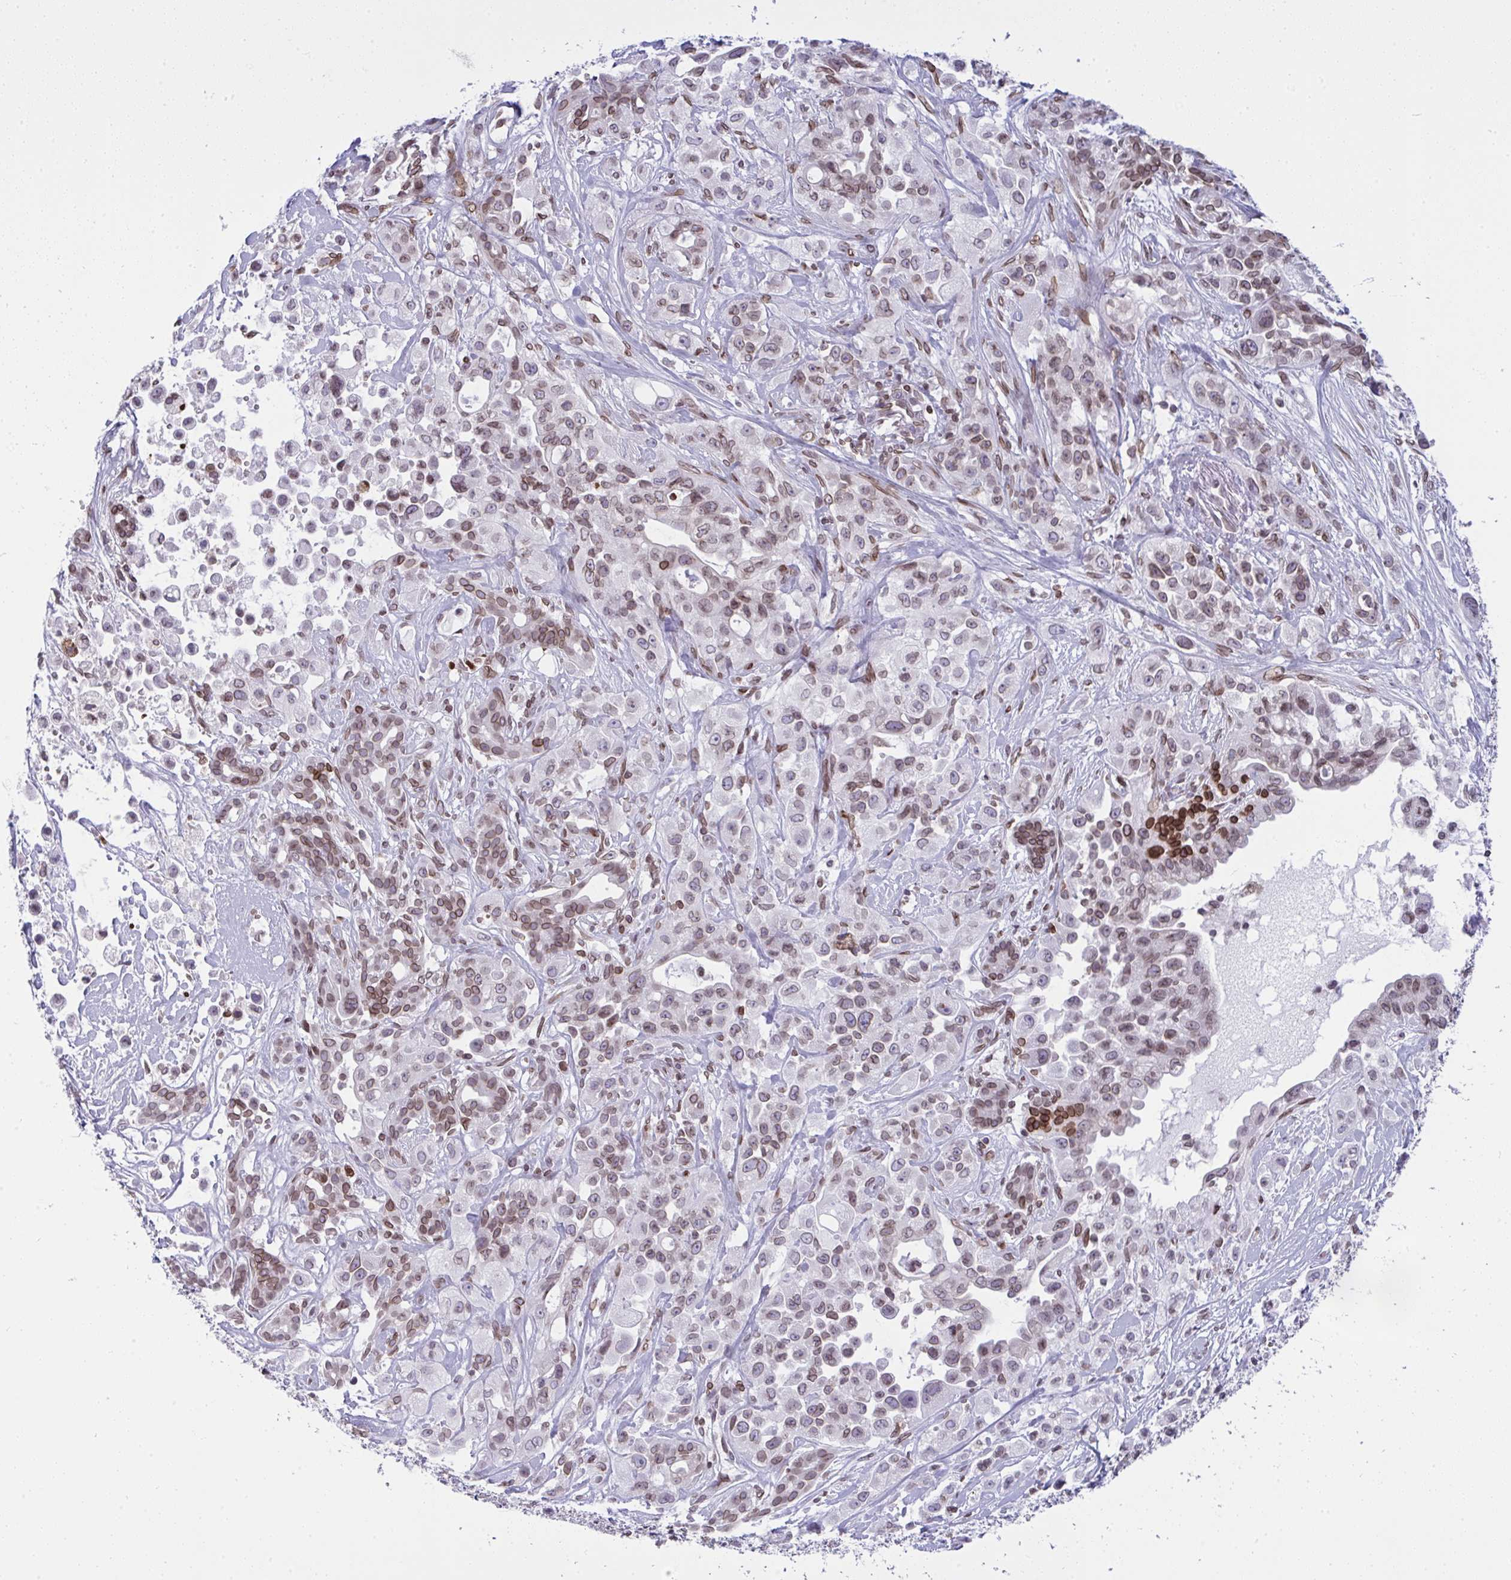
{"staining": {"intensity": "weak", "quantity": "25%-75%", "location": "cytoplasmic/membranous,nuclear"}, "tissue": "pancreatic cancer", "cell_type": "Tumor cells", "image_type": "cancer", "snomed": [{"axis": "morphology", "description": "Adenocarcinoma, NOS"}, {"axis": "topography", "description": "Pancreas"}], "caption": "Immunohistochemical staining of human pancreatic cancer (adenocarcinoma) displays low levels of weak cytoplasmic/membranous and nuclear expression in approximately 25%-75% of tumor cells. (Brightfield microscopy of DAB IHC at high magnification).", "gene": "LMNB2", "patient": {"sex": "male", "age": 44}}